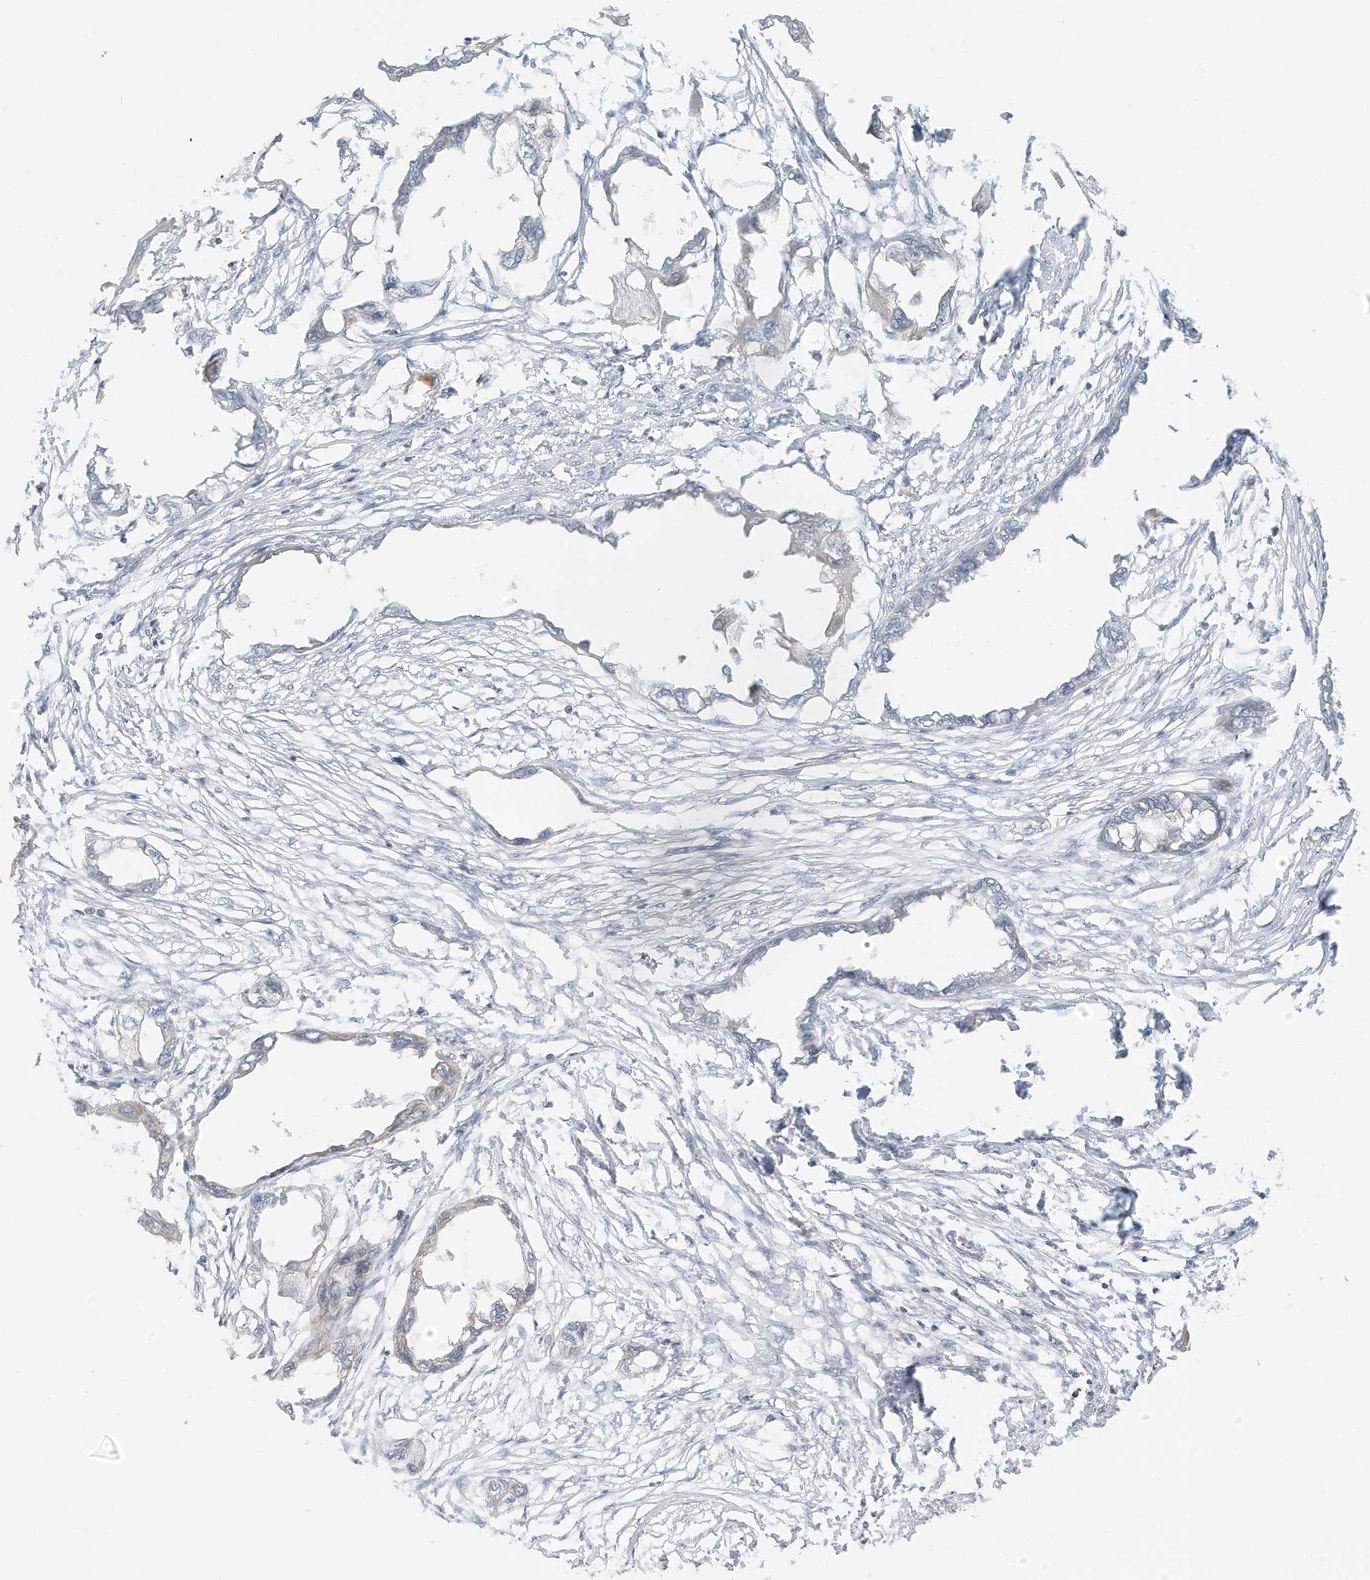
{"staining": {"intensity": "negative", "quantity": "none", "location": "none"}, "tissue": "endometrial cancer", "cell_type": "Tumor cells", "image_type": "cancer", "snomed": [{"axis": "morphology", "description": "Adenocarcinoma, NOS"}, {"axis": "morphology", "description": "Adenocarcinoma, metastatic, NOS"}, {"axis": "topography", "description": "Adipose tissue"}, {"axis": "topography", "description": "Endometrium"}], "caption": "DAB (3,3'-diaminobenzidine) immunohistochemical staining of human endometrial cancer (adenocarcinoma) shows no significant staining in tumor cells. Brightfield microscopy of immunohistochemistry (IHC) stained with DAB (3,3'-diaminobenzidine) (brown) and hematoxylin (blue), captured at high magnification.", "gene": "ATP13A5", "patient": {"sex": "female", "age": 67}}